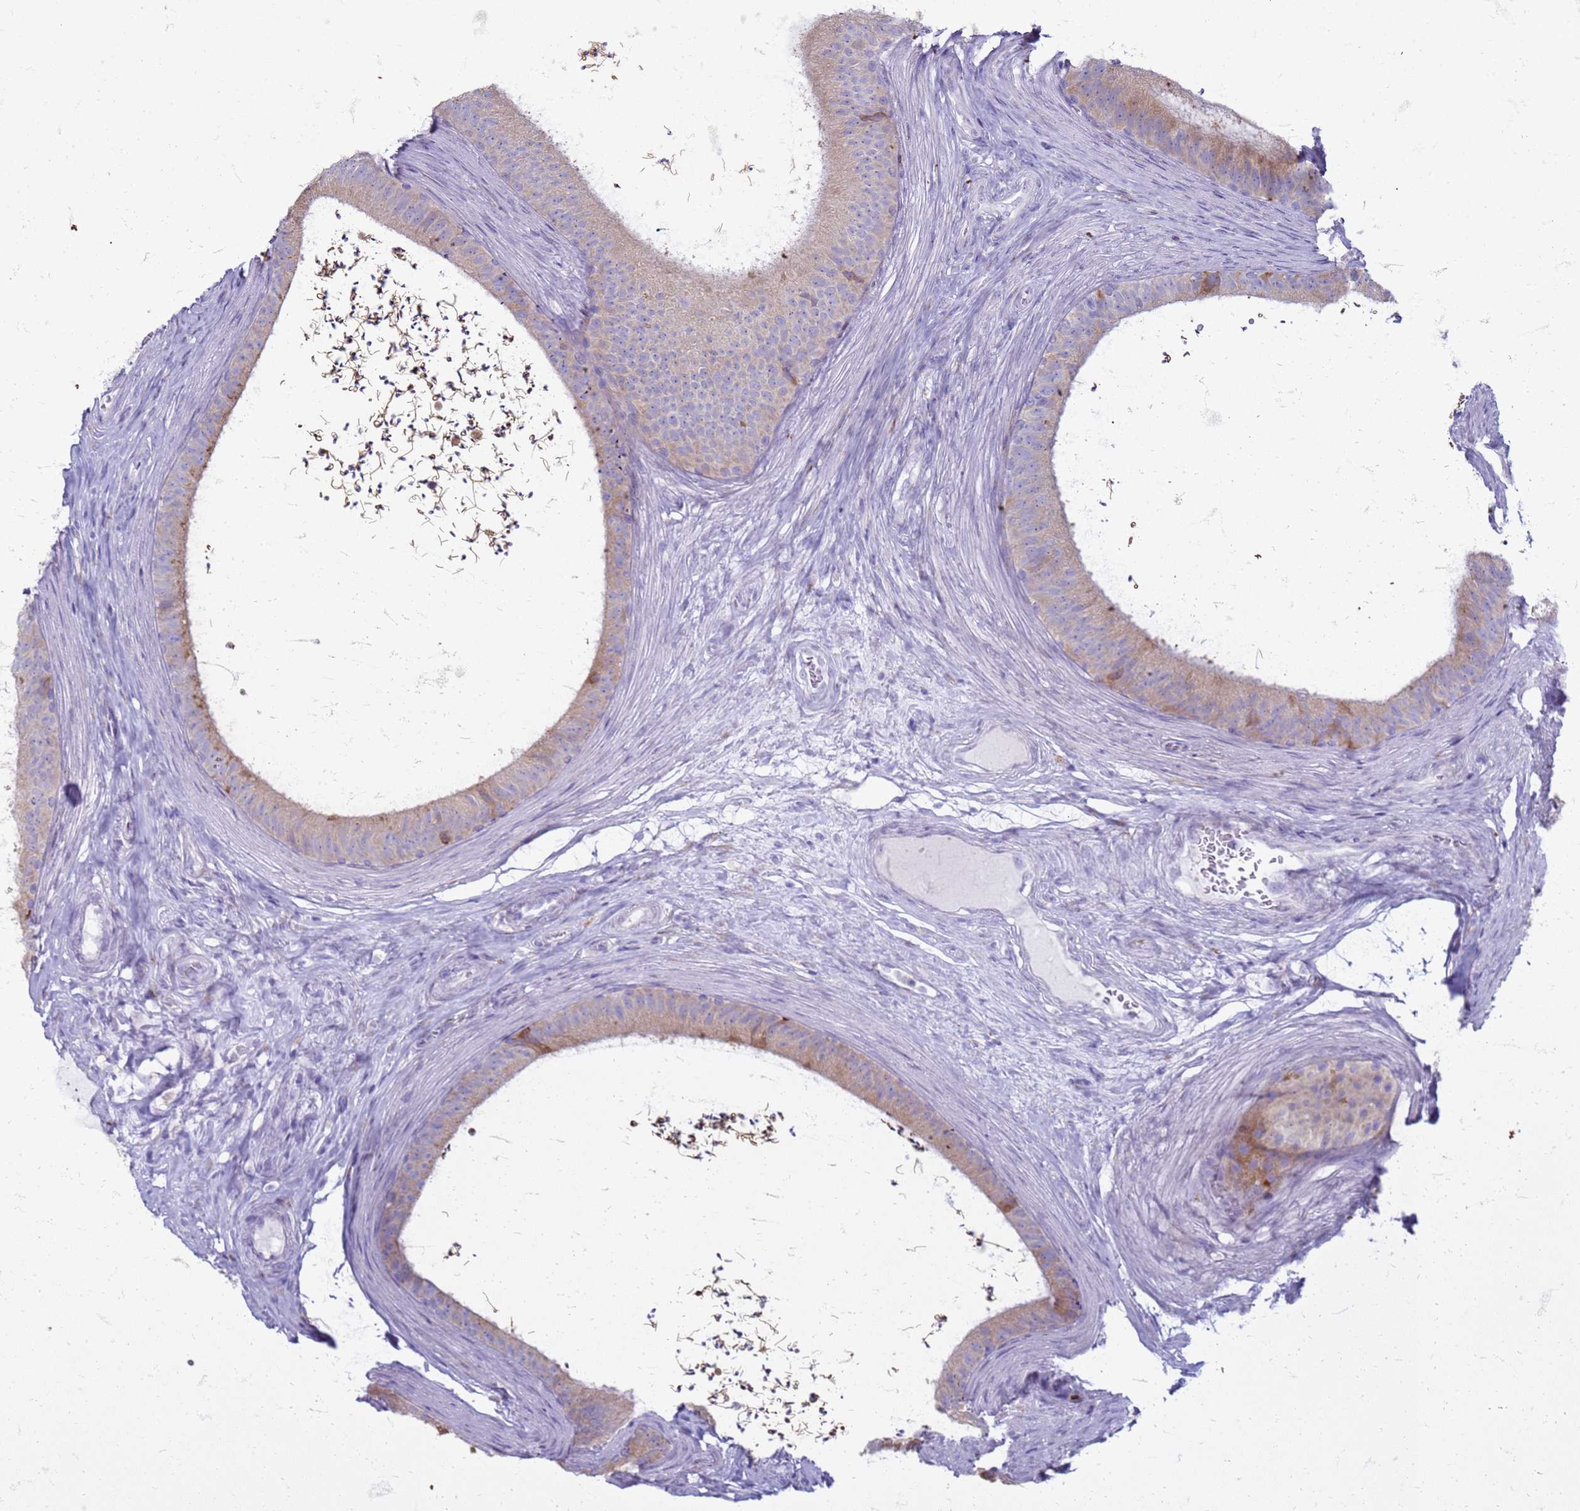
{"staining": {"intensity": "moderate", "quantity": "<25%", "location": "cytoplasmic/membranous"}, "tissue": "epididymis", "cell_type": "Glandular cells", "image_type": "normal", "snomed": [{"axis": "morphology", "description": "Normal tissue, NOS"}, {"axis": "topography", "description": "Testis"}, {"axis": "topography", "description": "Epididymis"}], "caption": "This is a photomicrograph of immunohistochemistry staining of unremarkable epididymis, which shows moderate positivity in the cytoplasmic/membranous of glandular cells.", "gene": "PDK3", "patient": {"sex": "male", "age": 41}}